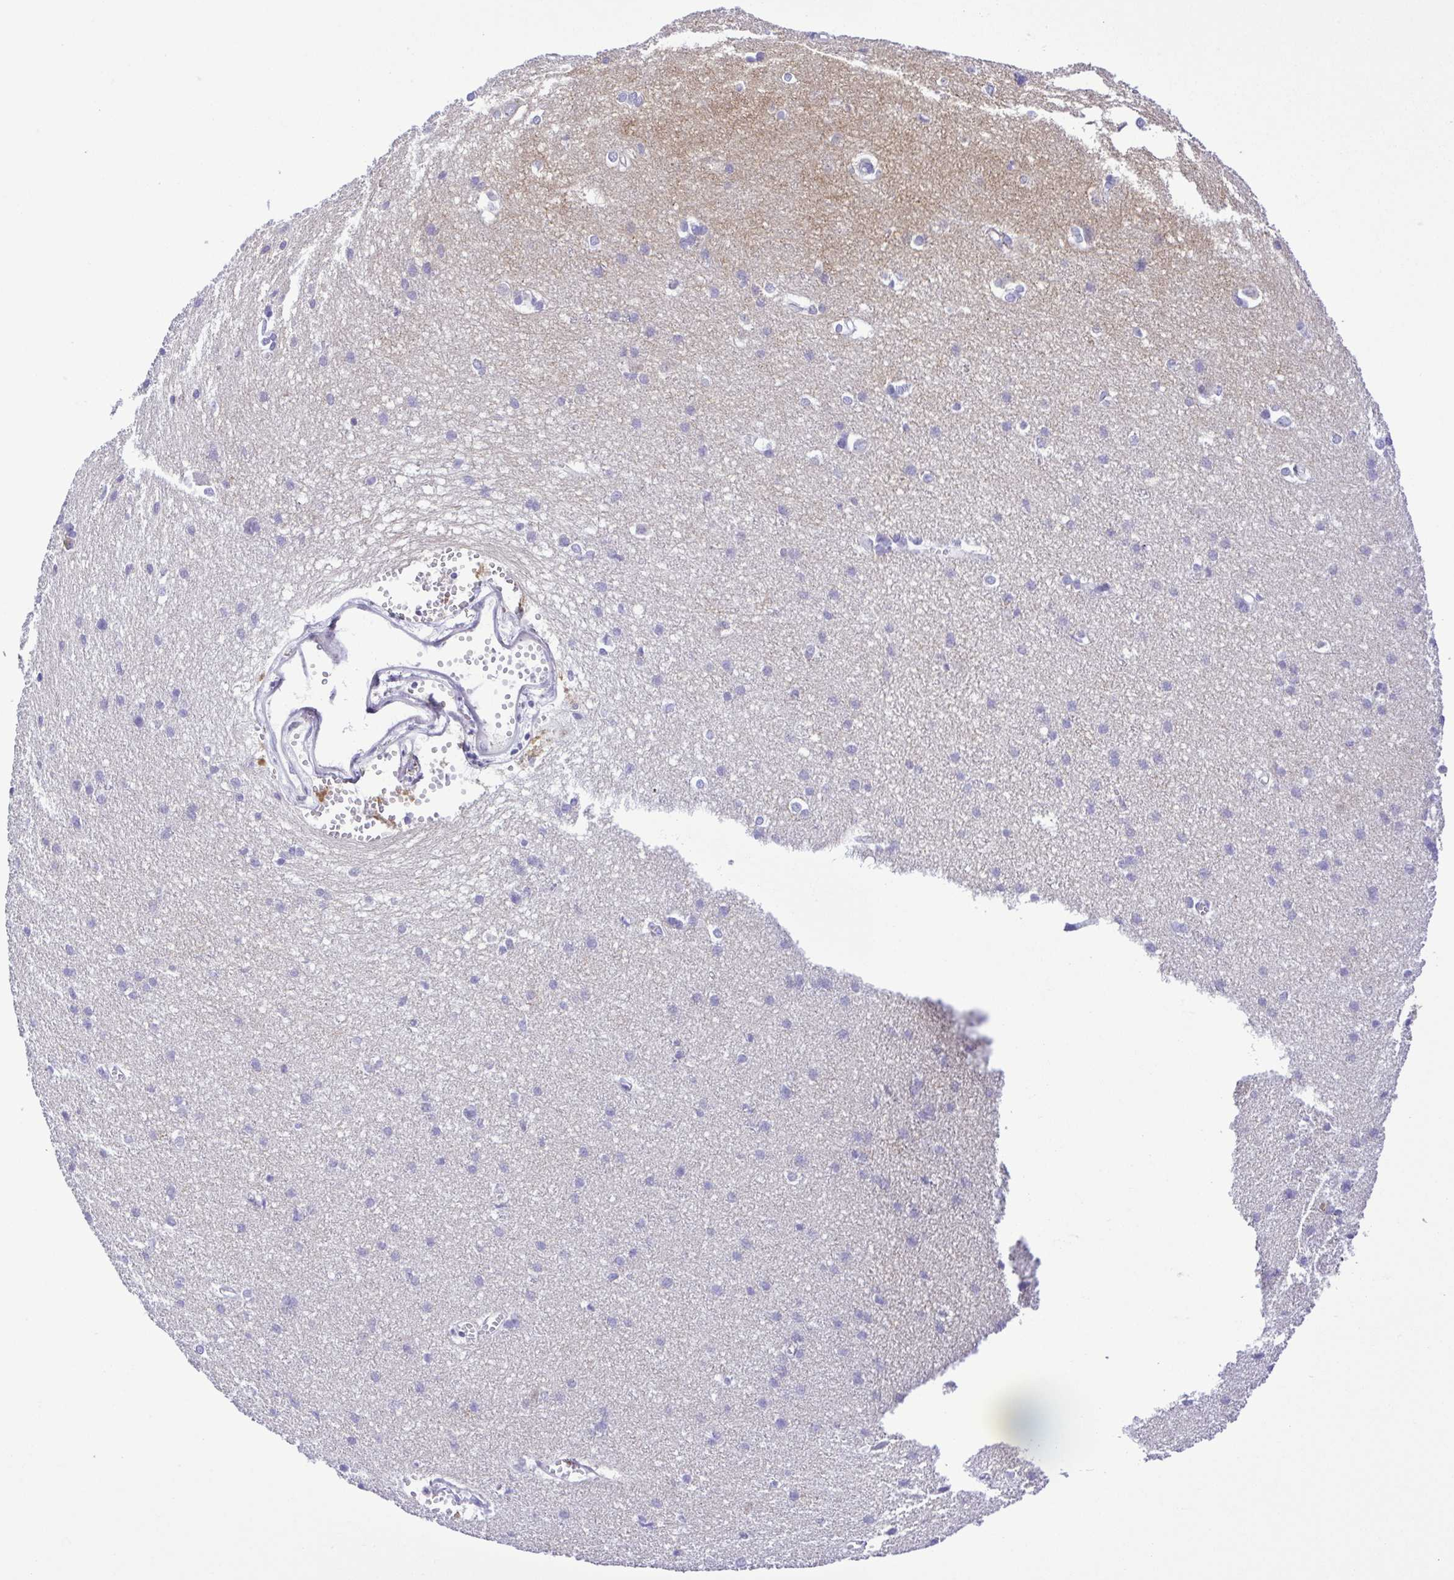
{"staining": {"intensity": "negative", "quantity": "none", "location": "none"}, "tissue": "cerebral cortex", "cell_type": "Endothelial cells", "image_type": "normal", "snomed": [{"axis": "morphology", "description": "Normal tissue, NOS"}, {"axis": "topography", "description": "Cerebral cortex"}], "caption": "Immunohistochemistry (IHC) histopathology image of normal human cerebral cortex stained for a protein (brown), which reveals no expression in endothelial cells.", "gene": "SYT1", "patient": {"sex": "male", "age": 37}}